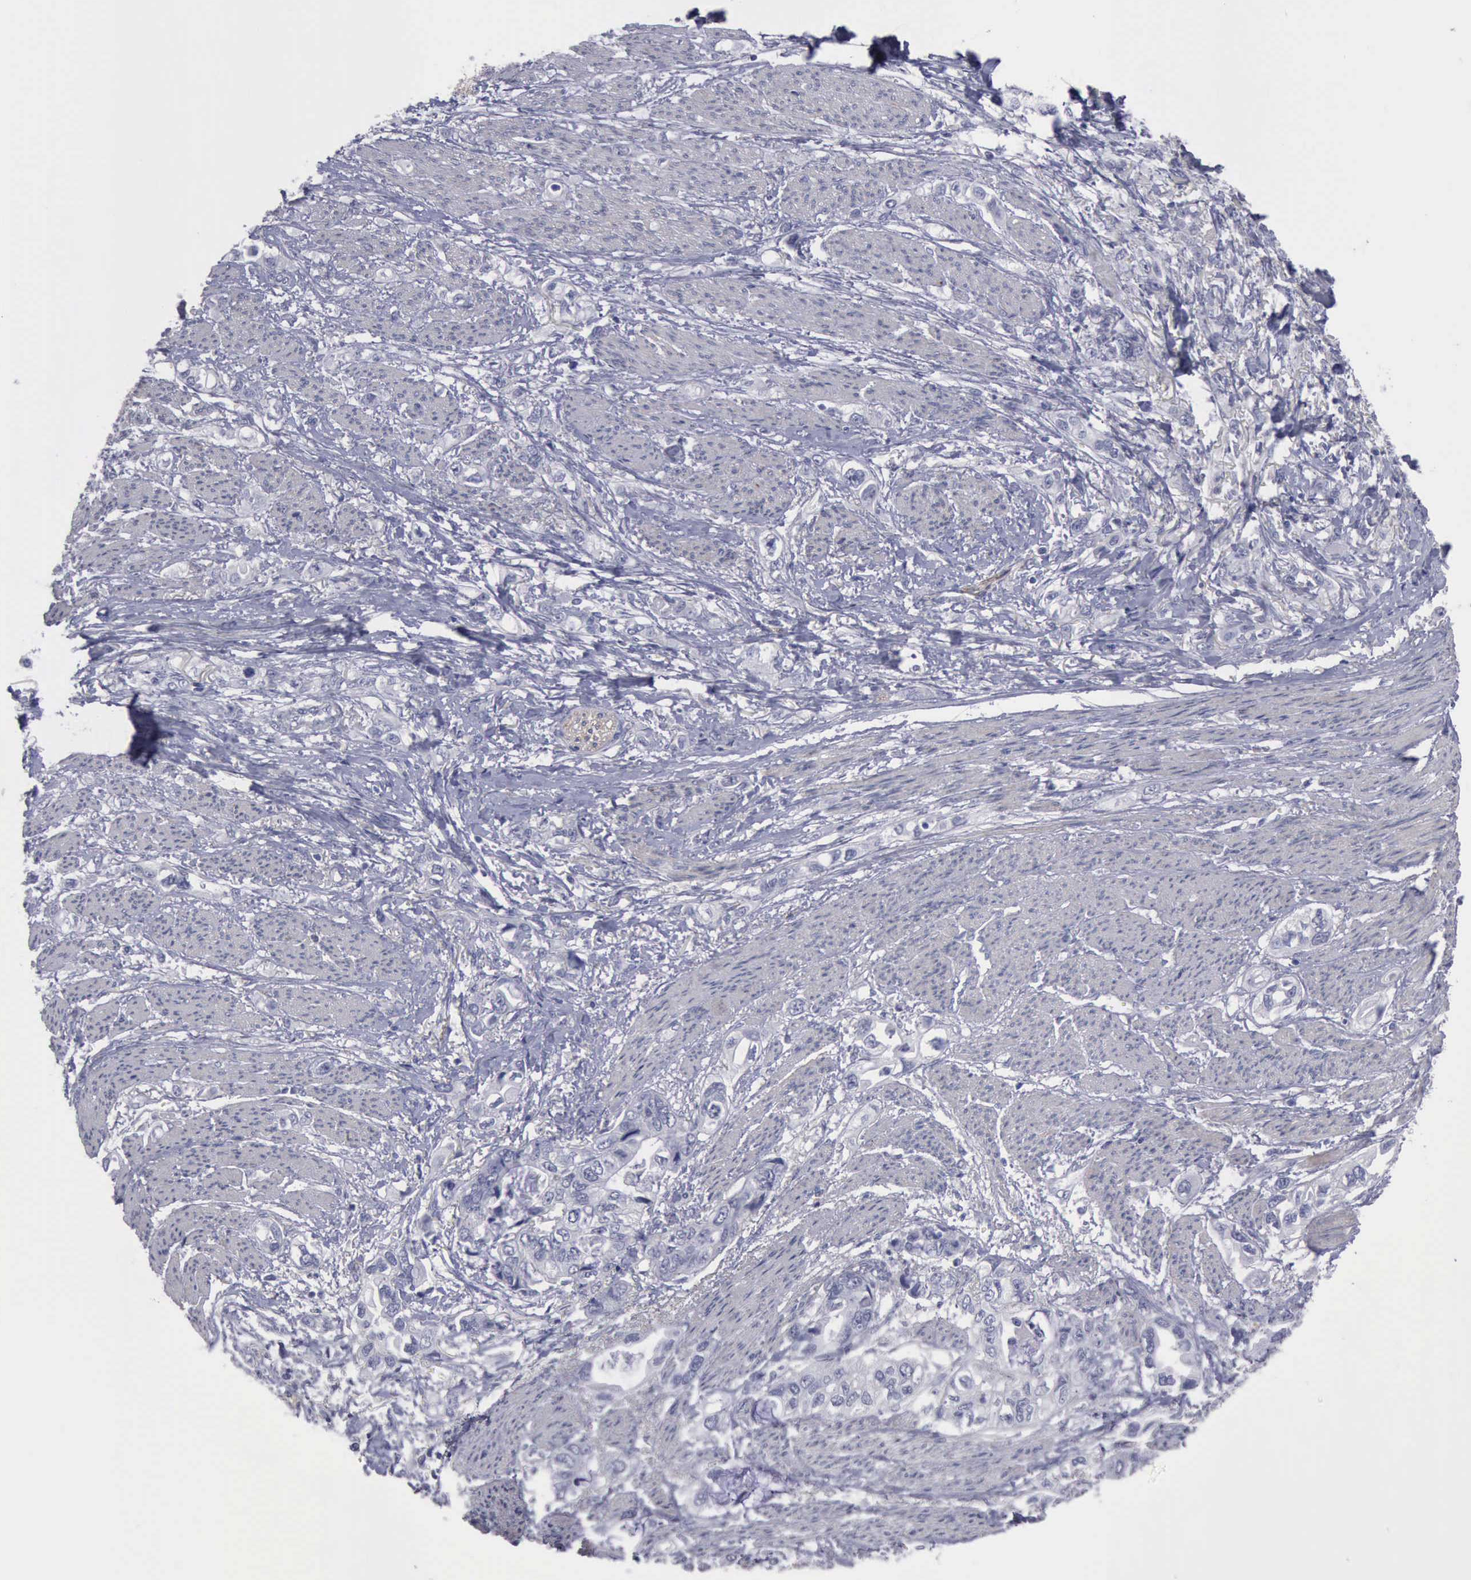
{"staining": {"intensity": "negative", "quantity": "none", "location": "none"}, "tissue": "stomach cancer", "cell_type": "Tumor cells", "image_type": "cancer", "snomed": [{"axis": "morphology", "description": "Adenocarcinoma, NOS"}, {"axis": "topography", "description": "Stomach, upper"}], "caption": "Immunohistochemistry (IHC) photomicrograph of neoplastic tissue: human stomach cancer stained with DAB displays no significant protein expression in tumor cells.", "gene": "CDH2", "patient": {"sex": "female", "age": 52}}